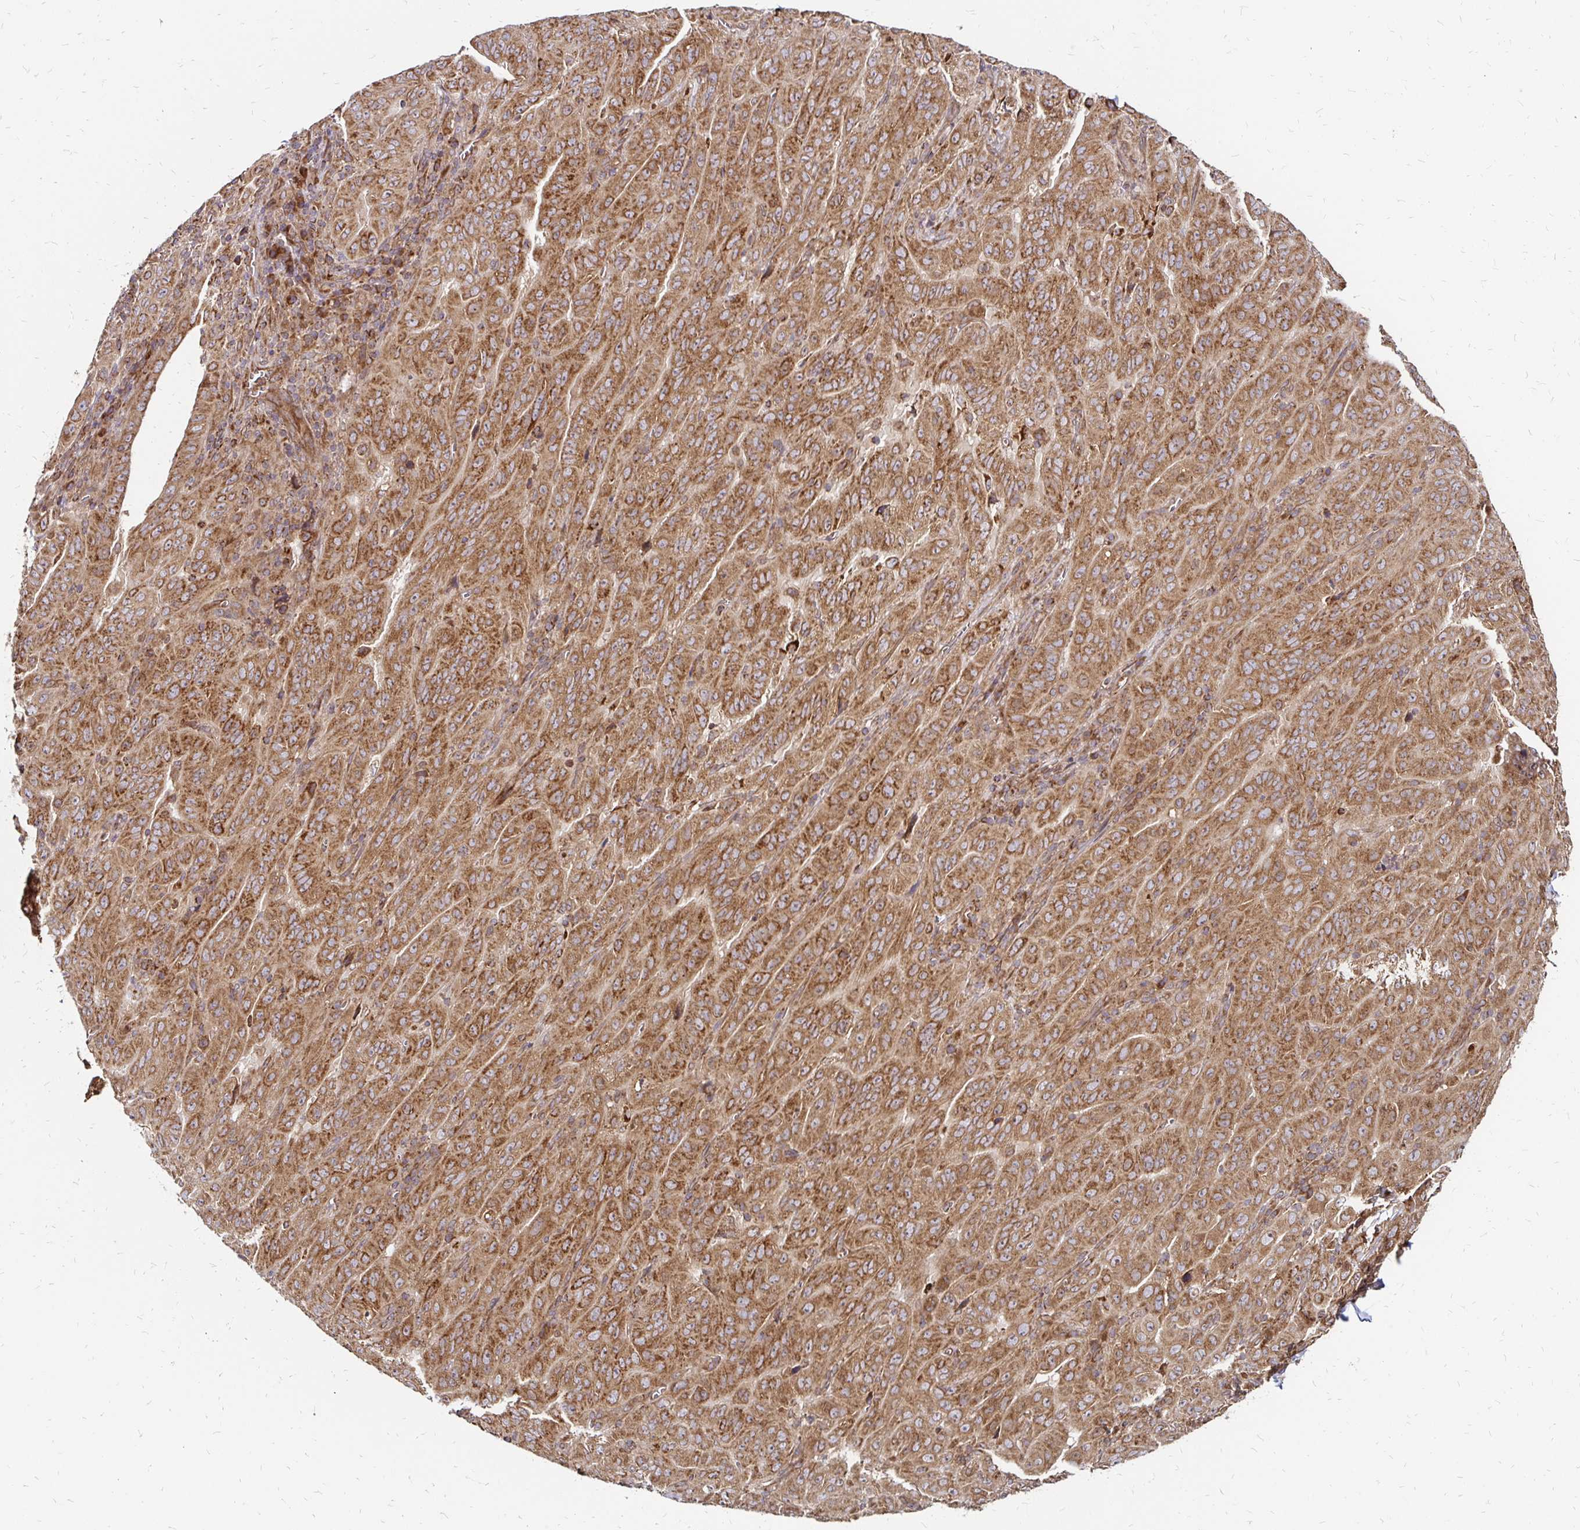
{"staining": {"intensity": "moderate", "quantity": ">75%", "location": "cytoplasmic/membranous"}, "tissue": "pancreatic cancer", "cell_type": "Tumor cells", "image_type": "cancer", "snomed": [{"axis": "morphology", "description": "Adenocarcinoma, NOS"}, {"axis": "topography", "description": "Pancreas"}], "caption": "This is an image of immunohistochemistry staining of adenocarcinoma (pancreatic), which shows moderate positivity in the cytoplasmic/membranous of tumor cells.", "gene": "ZW10", "patient": {"sex": "male", "age": 63}}